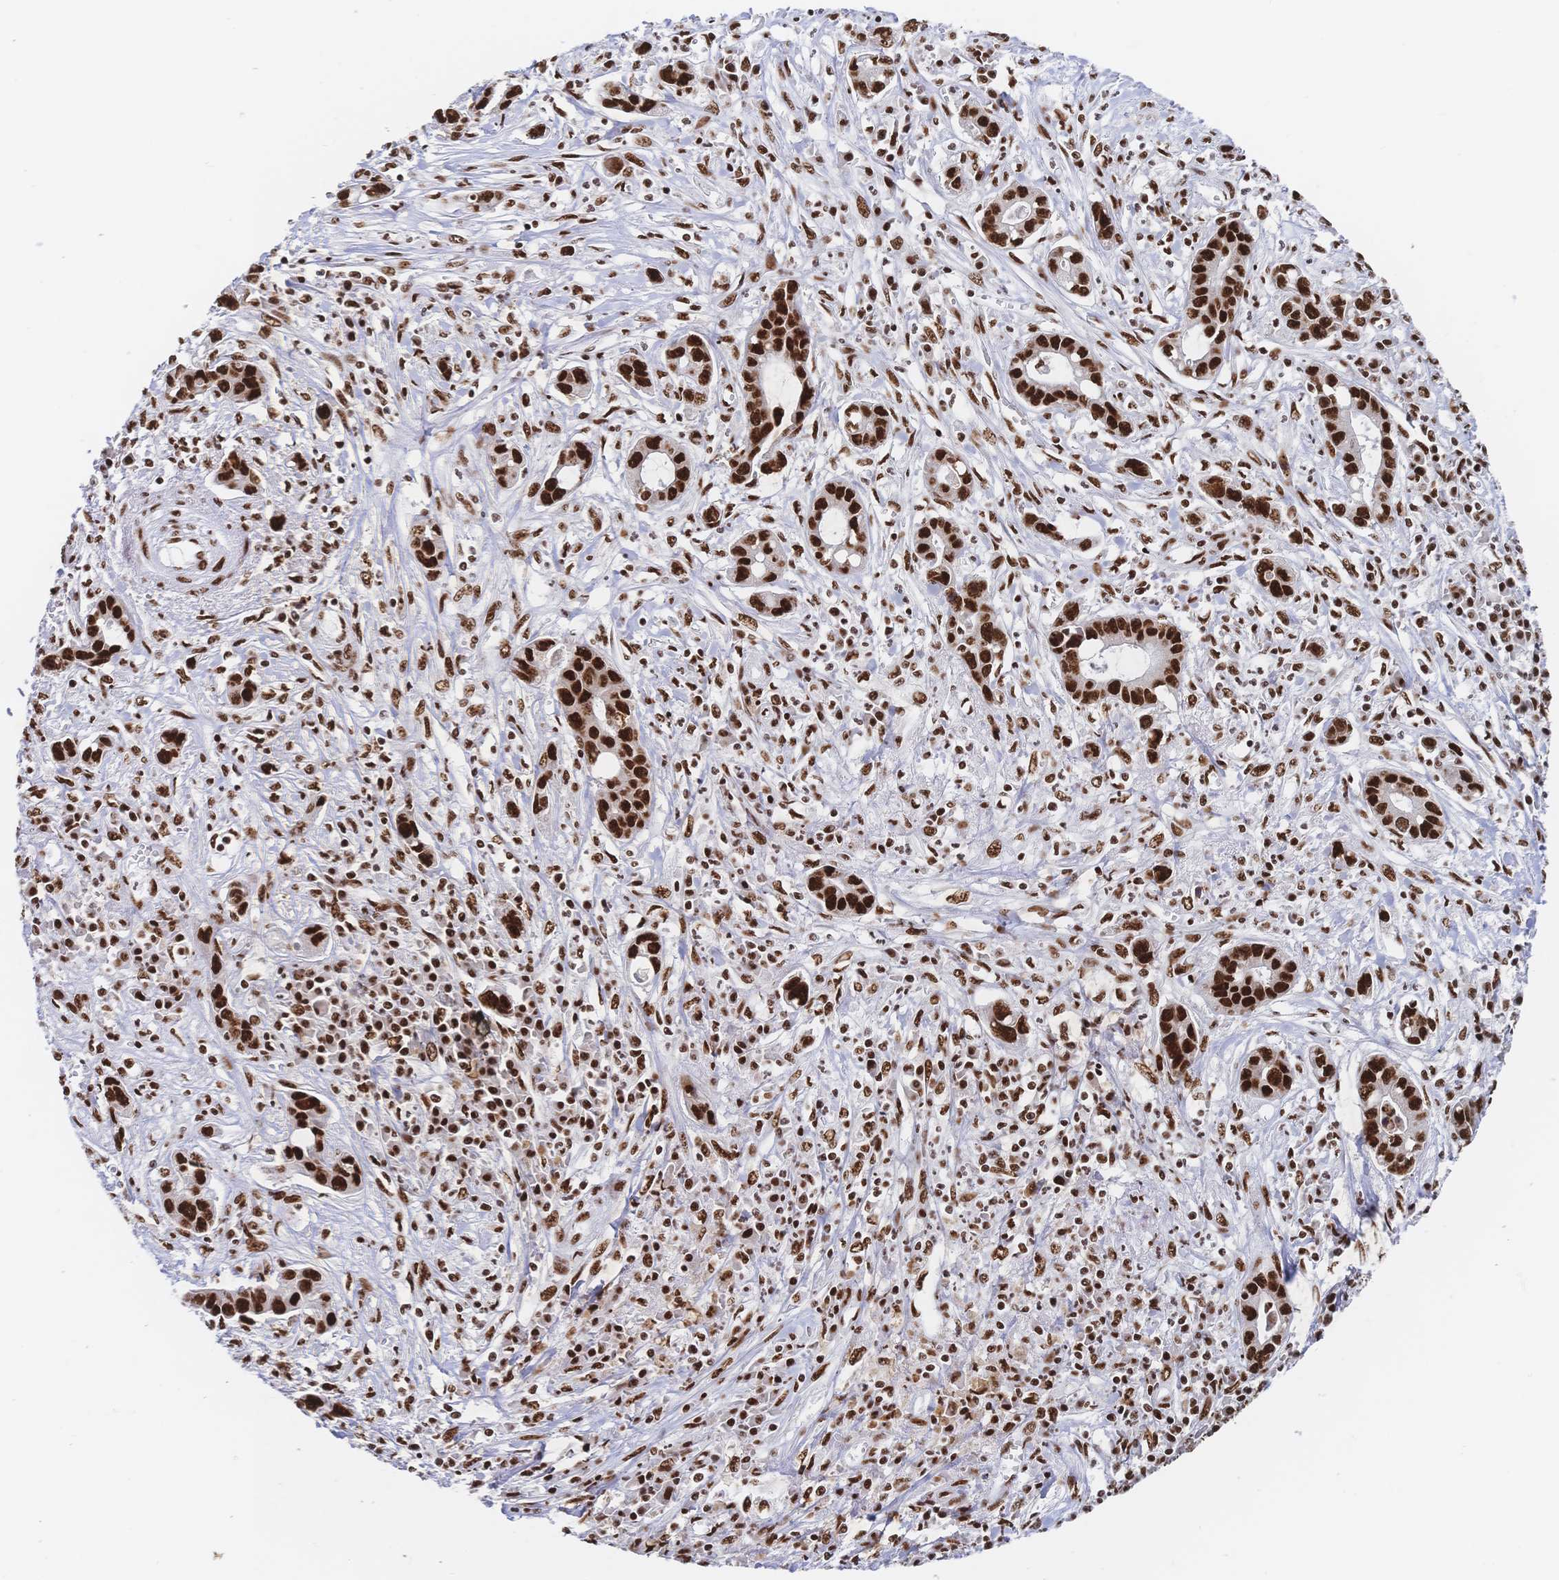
{"staining": {"intensity": "strong", "quantity": ">75%", "location": "nuclear"}, "tissue": "liver cancer", "cell_type": "Tumor cells", "image_type": "cancer", "snomed": [{"axis": "morphology", "description": "Cholangiocarcinoma"}, {"axis": "topography", "description": "Liver"}], "caption": "Liver cholangiocarcinoma stained with a protein marker displays strong staining in tumor cells.", "gene": "SRSF1", "patient": {"sex": "male", "age": 58}}